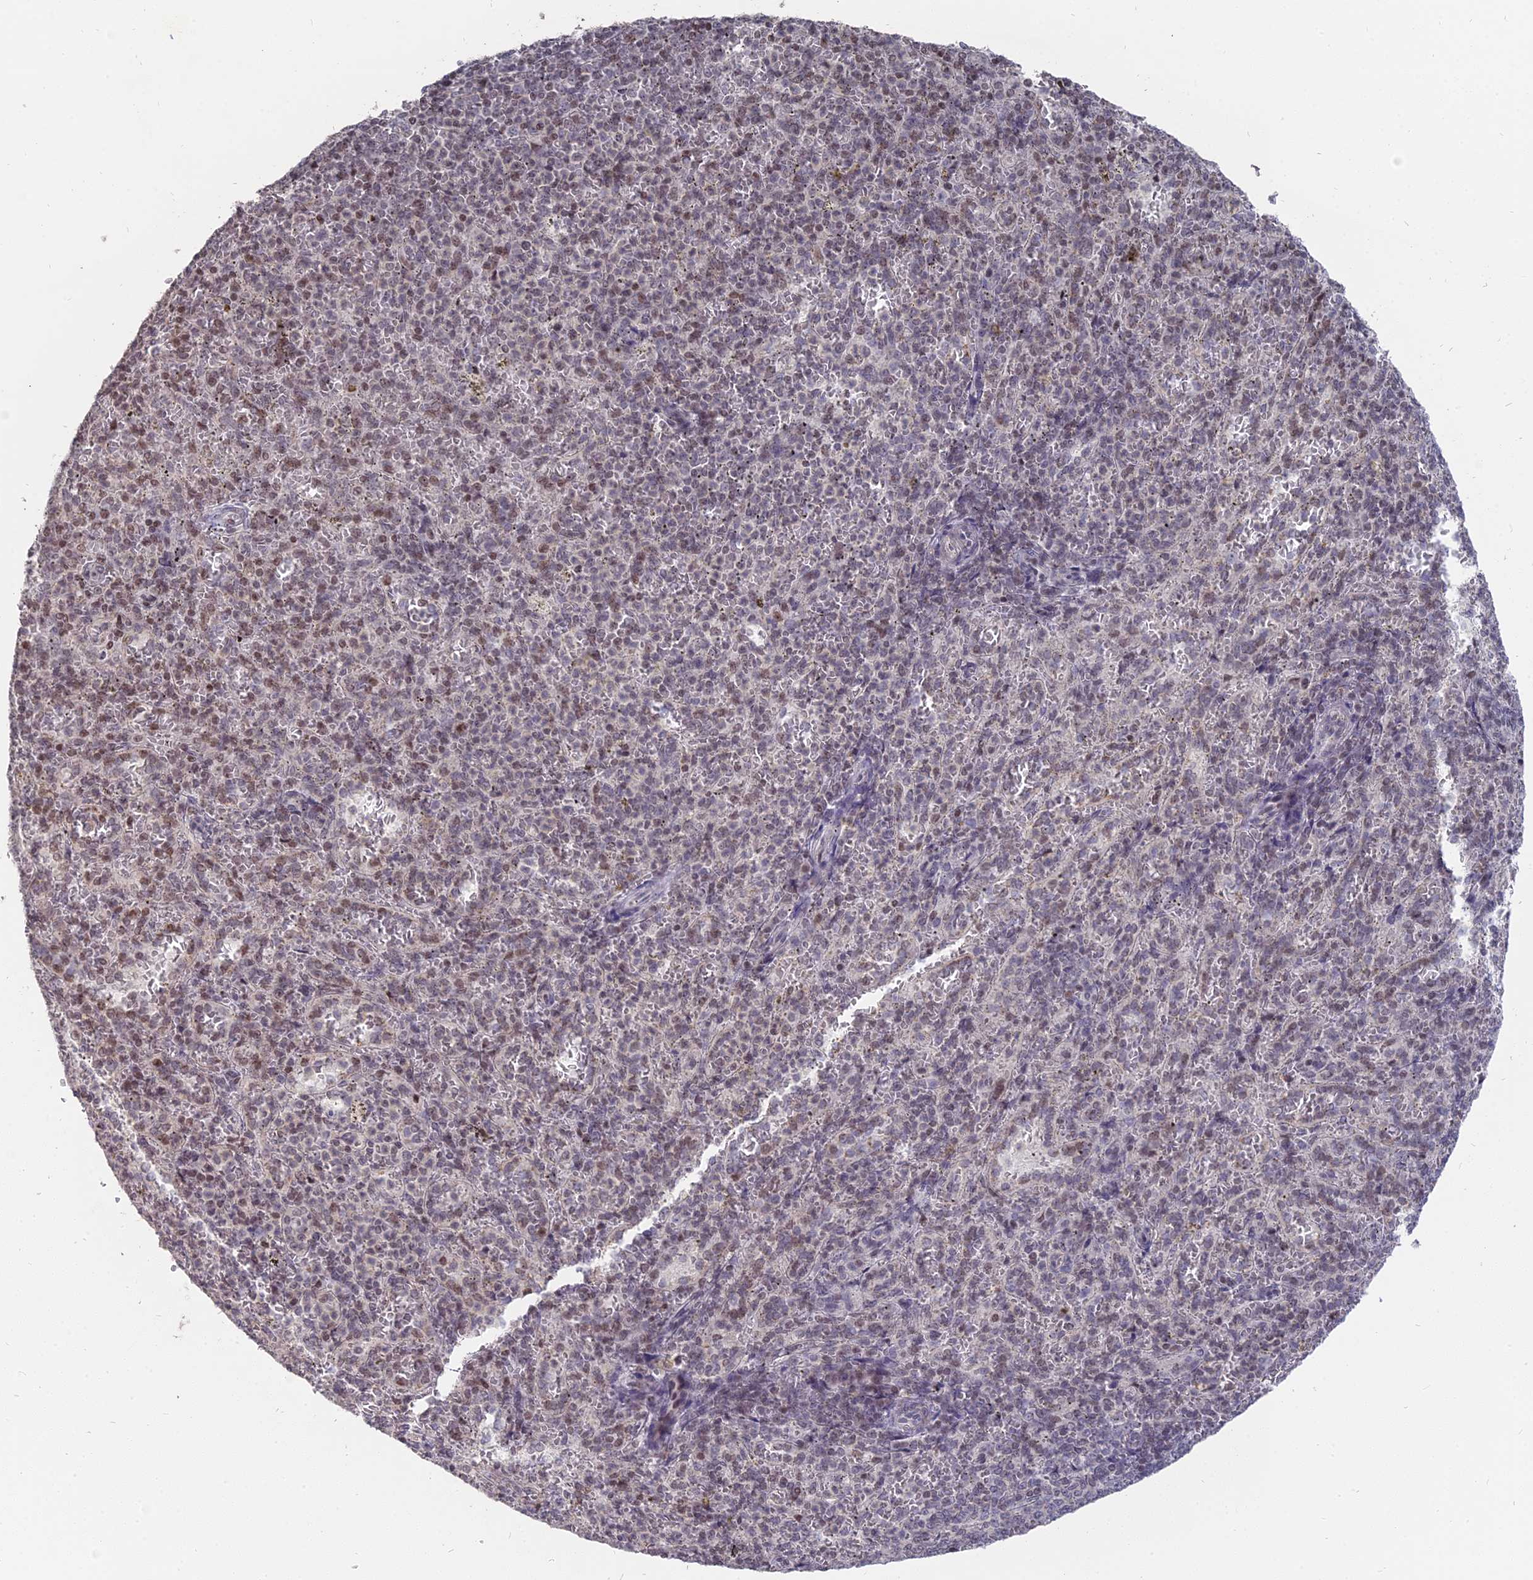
{"staining": {"intensity": "weak", "quantity": "<25%", "location": "nuclear"}, "tissue": "spleen", "cell_type": "Cells in red pulp", "image_type": "normal", "snomed": [{"axis": "morphology", "description": "Normal tissue, NOS"}, {"axis": "topography", "description": "Spleen"}], "caption": "This is a photomicrograph of immunohistochemistry staining of normal spleen, which shows no staining in cells in red pulp.", "gene": "NR1H3", "patient": {"sex": "female", "age": 21}}